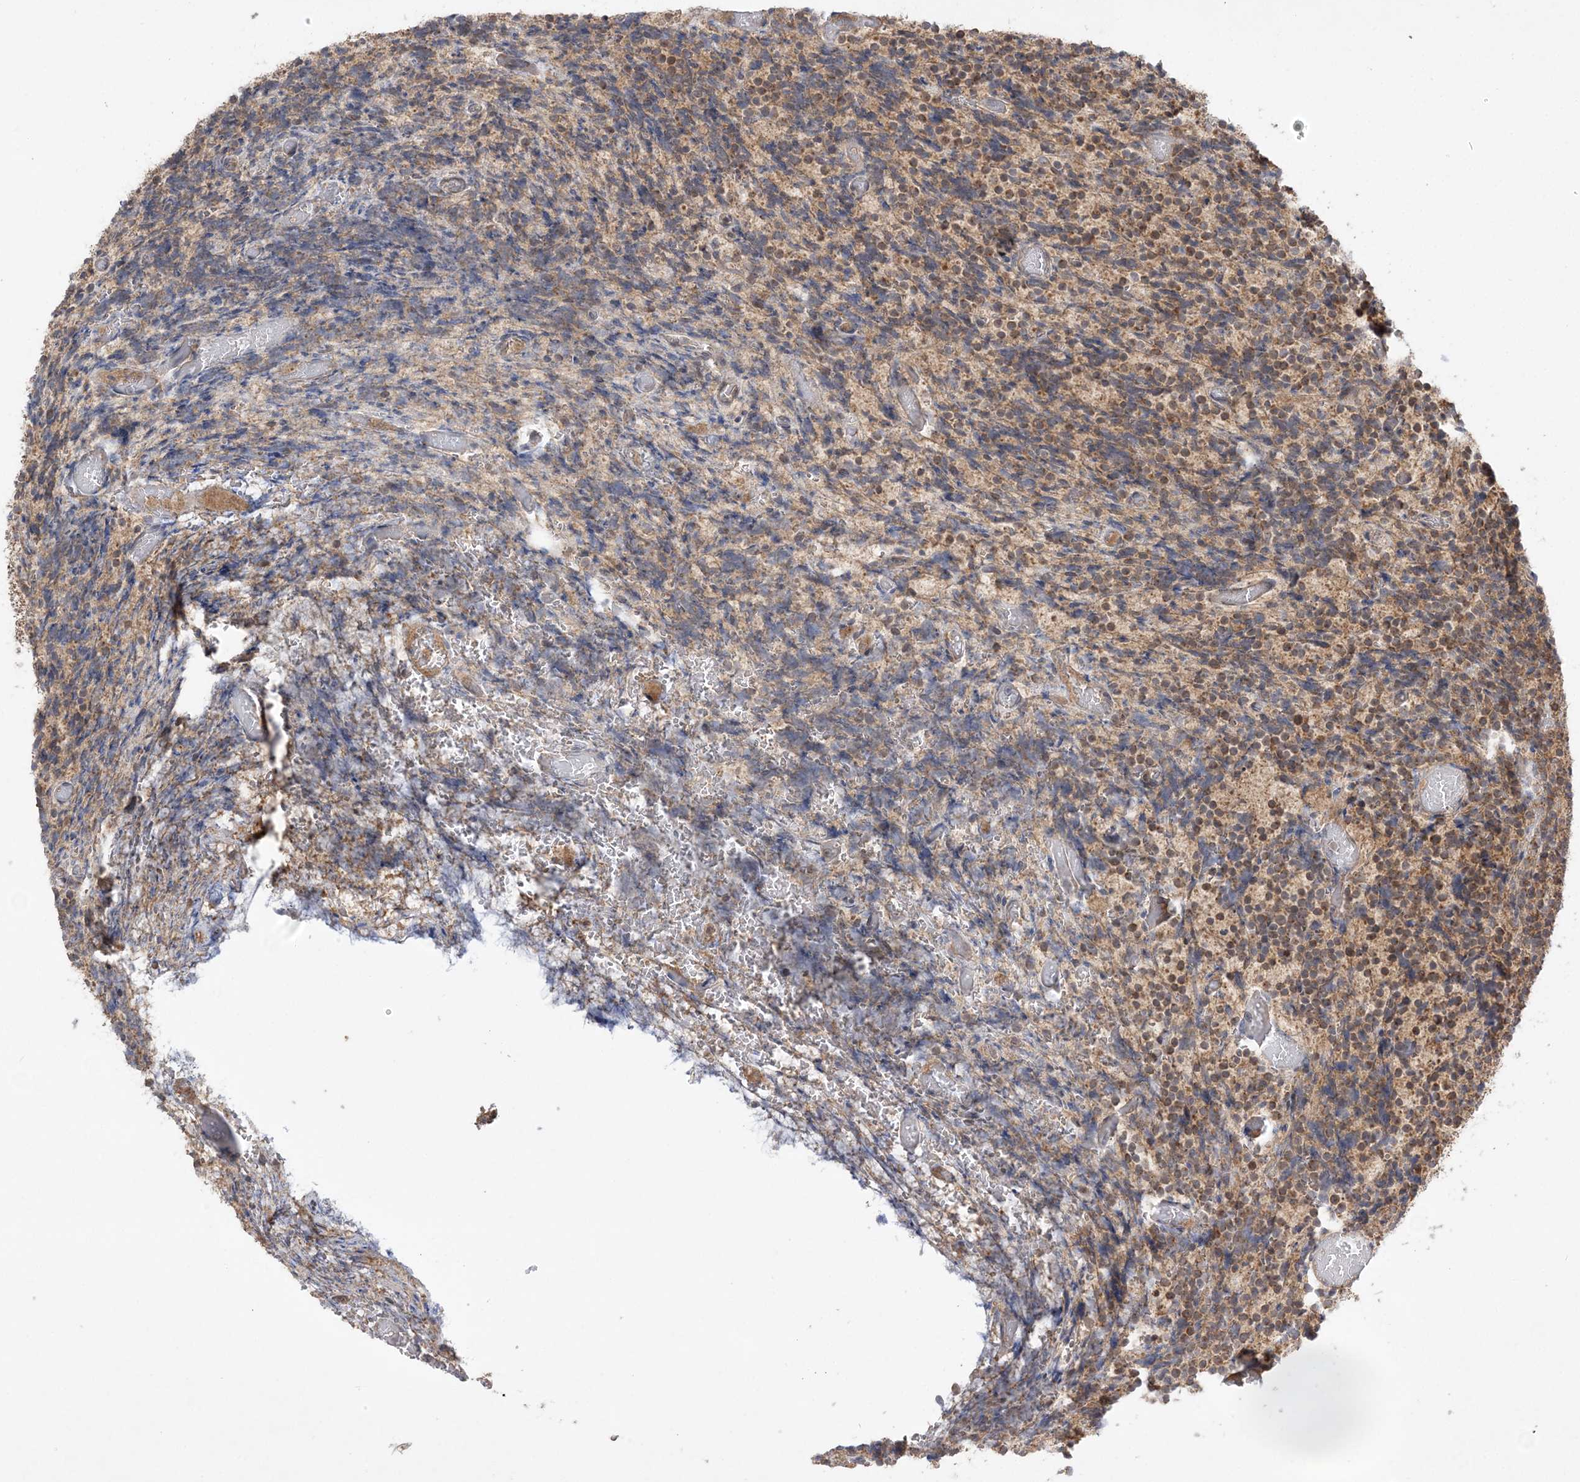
{"staining": {"intensity": "moderate", "quantity": ">75%", "location": "cytoplasmic/membranous"}, "tissue": "glioma", "cell_type": "Tumor cells", "image_type": "cancer", "snomed": [{"axis": "morphology", "description": "Glioma, malignant, Low grade"}, {"axis": "topography", "description": "Brain"}], "caption": "Glioma was stained to show a protein in brown. There is medium levels of moderate cytoplasmic/membranous positivity in about >75% of tumor cells.", "gene": "MMADHC", "patient": {"sex": "female", "age": 1}}